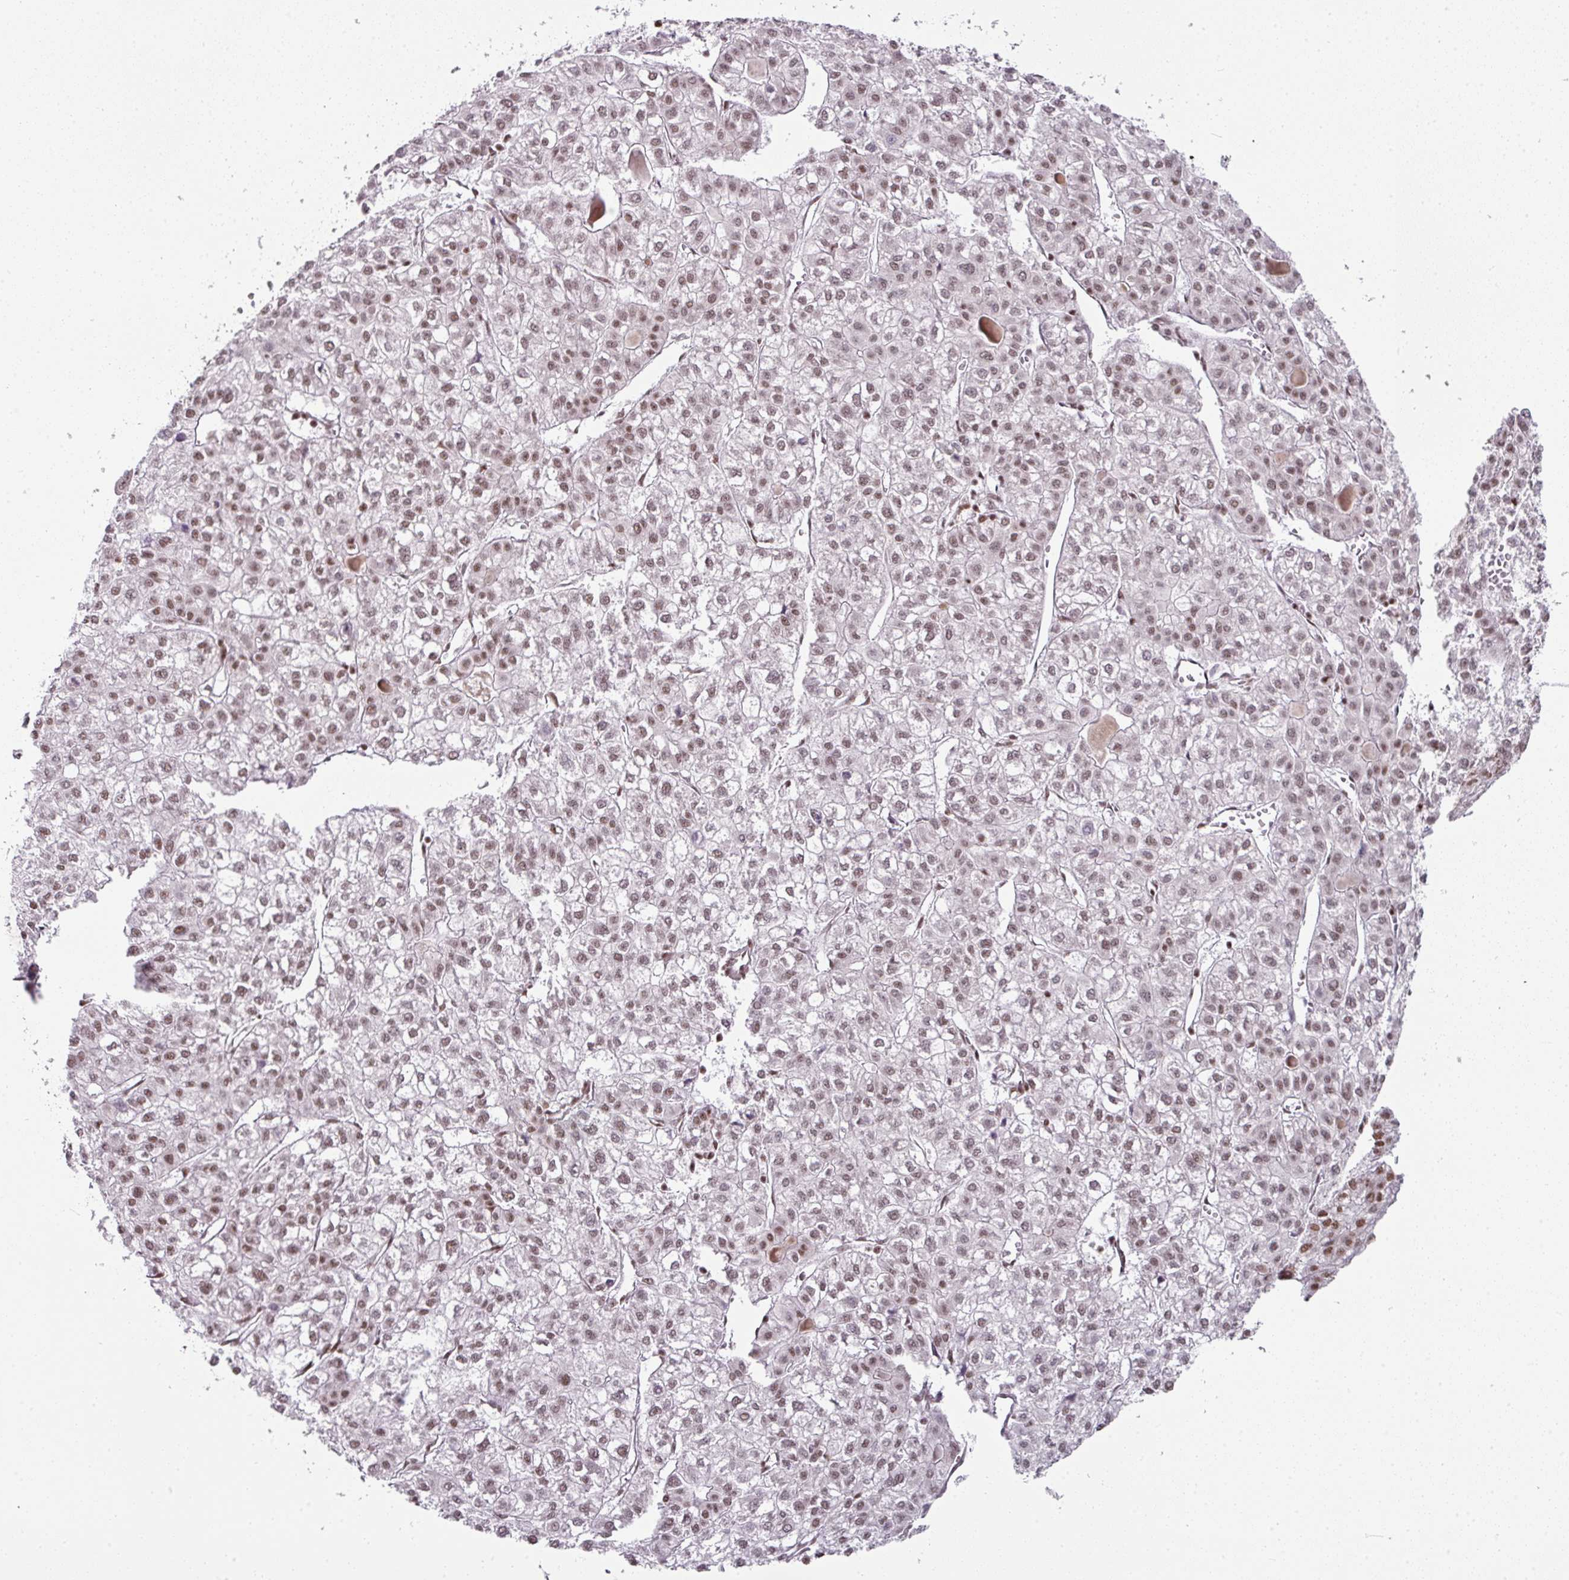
{"staining": {"intensity": "moderate", "quantity": ">75%", "location": "nuclear"}, "tissue": "liver cancer", "cell_type": "Tumor cells", "image_type": "cancer", "snomed": [{"axis": "morphology", "description": "Carcinoma, Hepatocellular, NOS"}, {"axis": "topography", "description": "Liver"}], "caption": "A medium amount of moderate nuclear staining is appreciated in approximately >75% of tumor cells in hepatocellular carcinoma (liver) tissue.", "gene": "NFYA", "patient": {"sex": "female", "age": 43}}